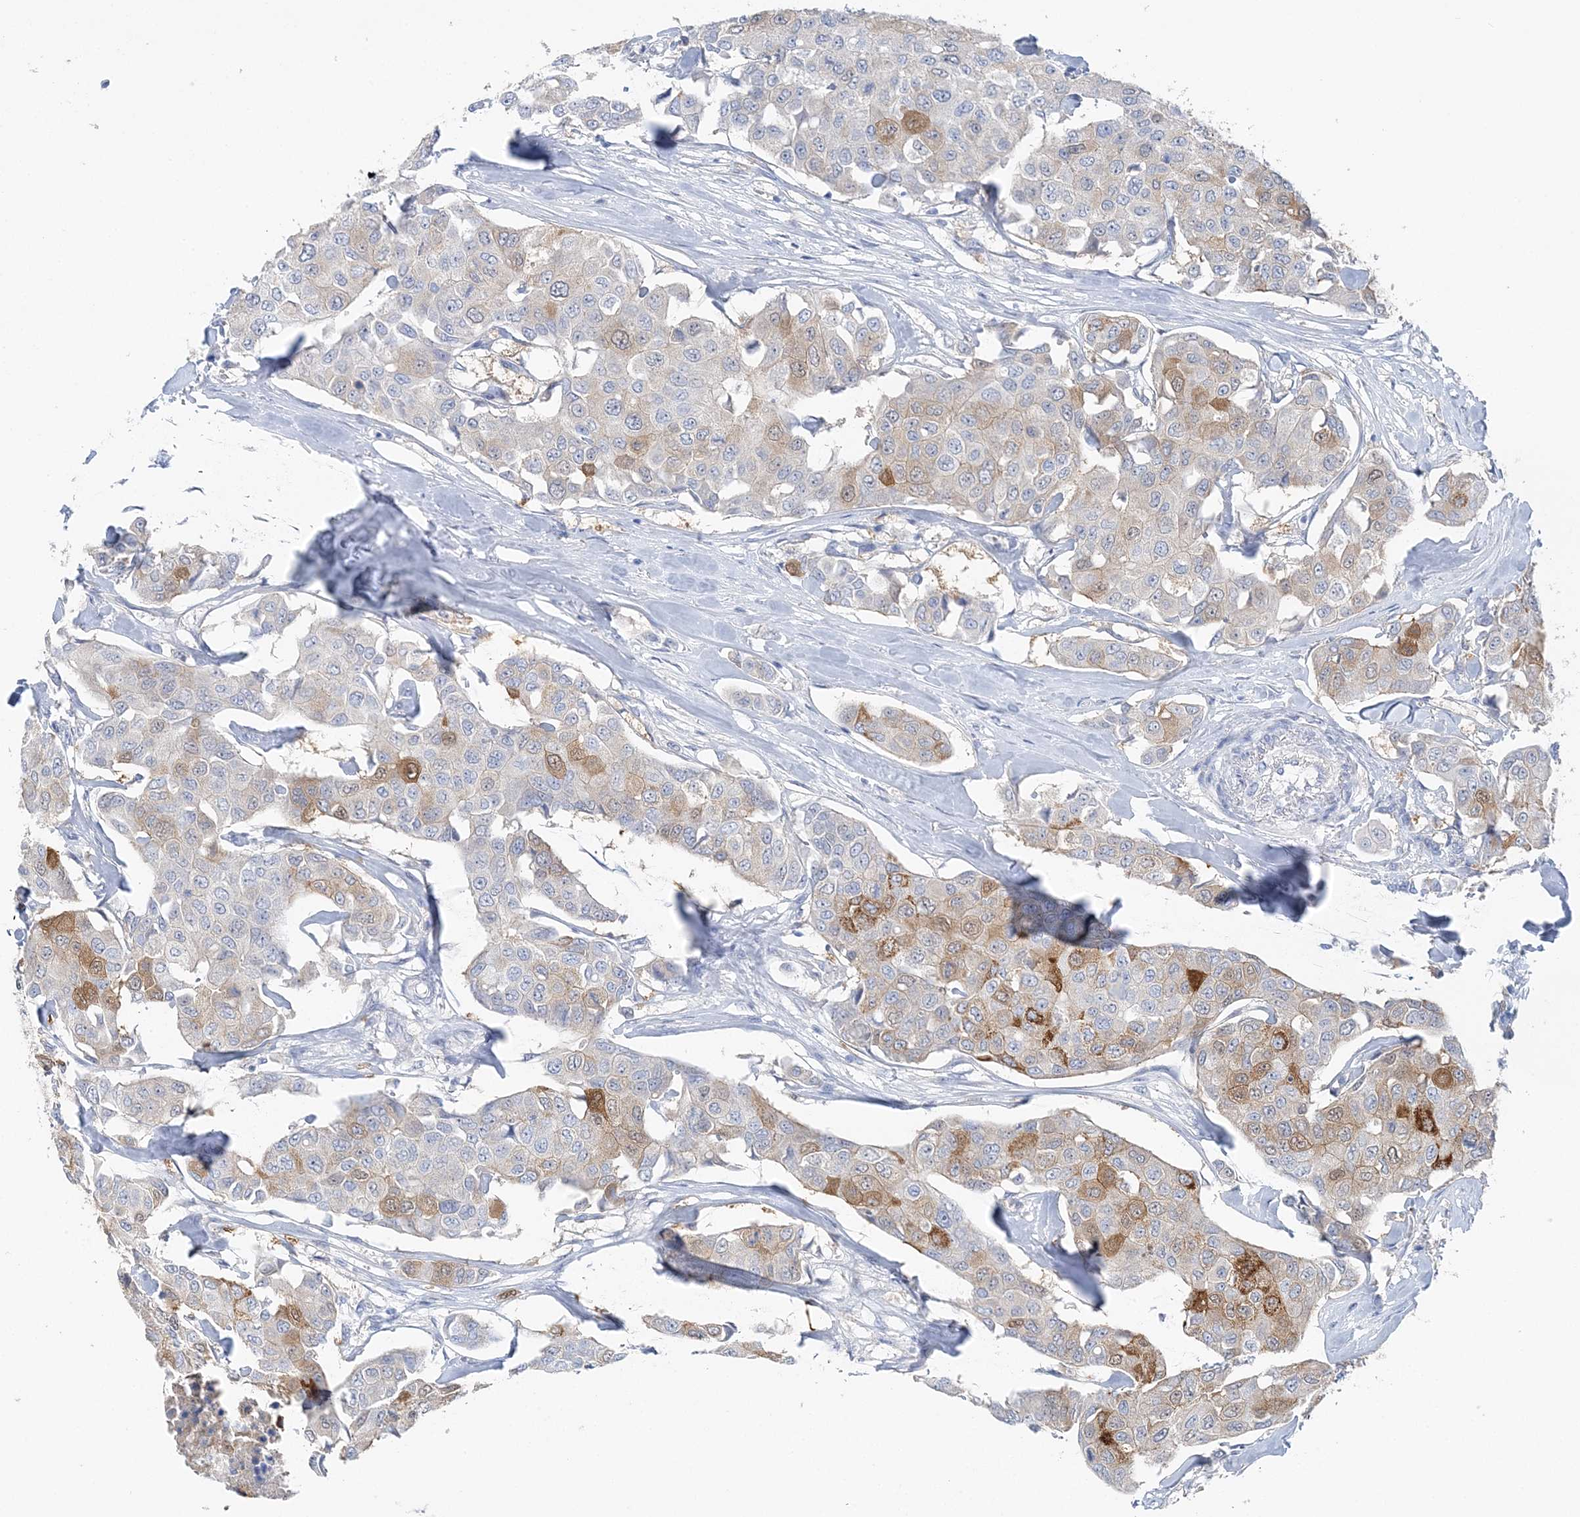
{"staining": {"intensity": "moderate", "quantity": "<25%", "location": "cytoplasmic/membranous"}, "tissue": "breast cancer", "cell_type": "Tumor cells", "image_type": "cancer", "snomed": [{"axis": "morphology", "description": "Duct carcinoma"}, {"axis": "topography", "description": "Breast"}], "caption": "Immunohistochemistry (IHC) (DAB (3,3'-diaminobenzidine)) staining of breast cancer (invasive ductal carcinoma) reveals moderate cytoplasmic/membranous protein expression in about <25% of tumor cells.", "gene": "HMGCS1", "patient": {"sex": "female", "age": 80}}